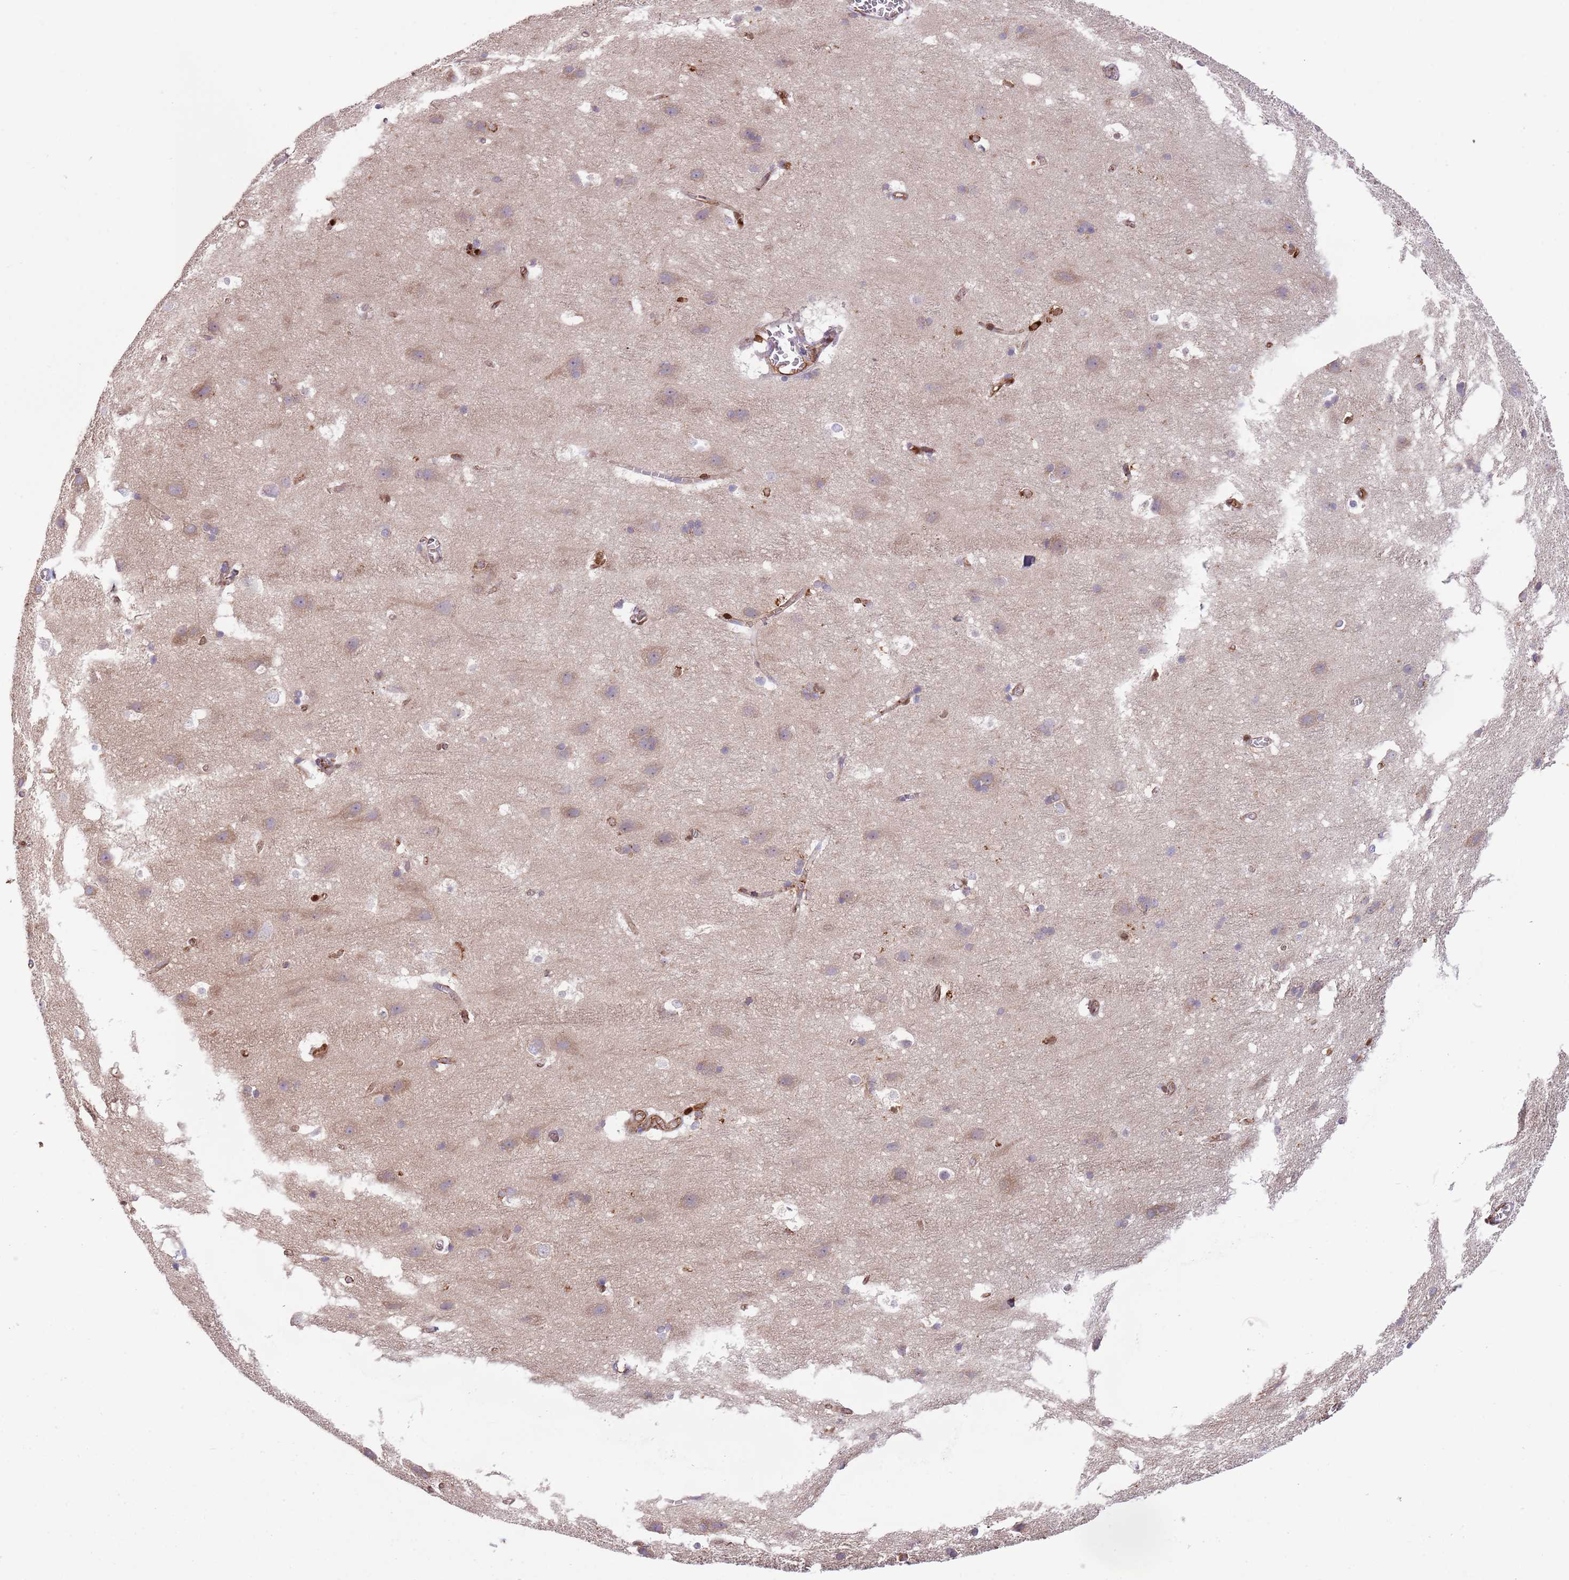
{"staining": {"intensity": "strong", "quantity": ">75%", "location": "cytoplasmic/membranous"}, "tissue": "cerebral cortex", "cell_type": "Endothelial cells", "image_type": "normal", "snomed": [{"axis": "morphology", "description": "Normal tissue, NOS"}, {"axis": "topography", "description": "Cerebral cortex"}], "caption": "DAB (3,3'-diaminobenzidine) immunohistochemical staining of benign human cerebral cortex shows strong cytoplasmic/membranous protein staining in approximately >75% of endothelial cells.", "gene": "KBTBD6", "patient": {"sex": "male", "age": 54}}